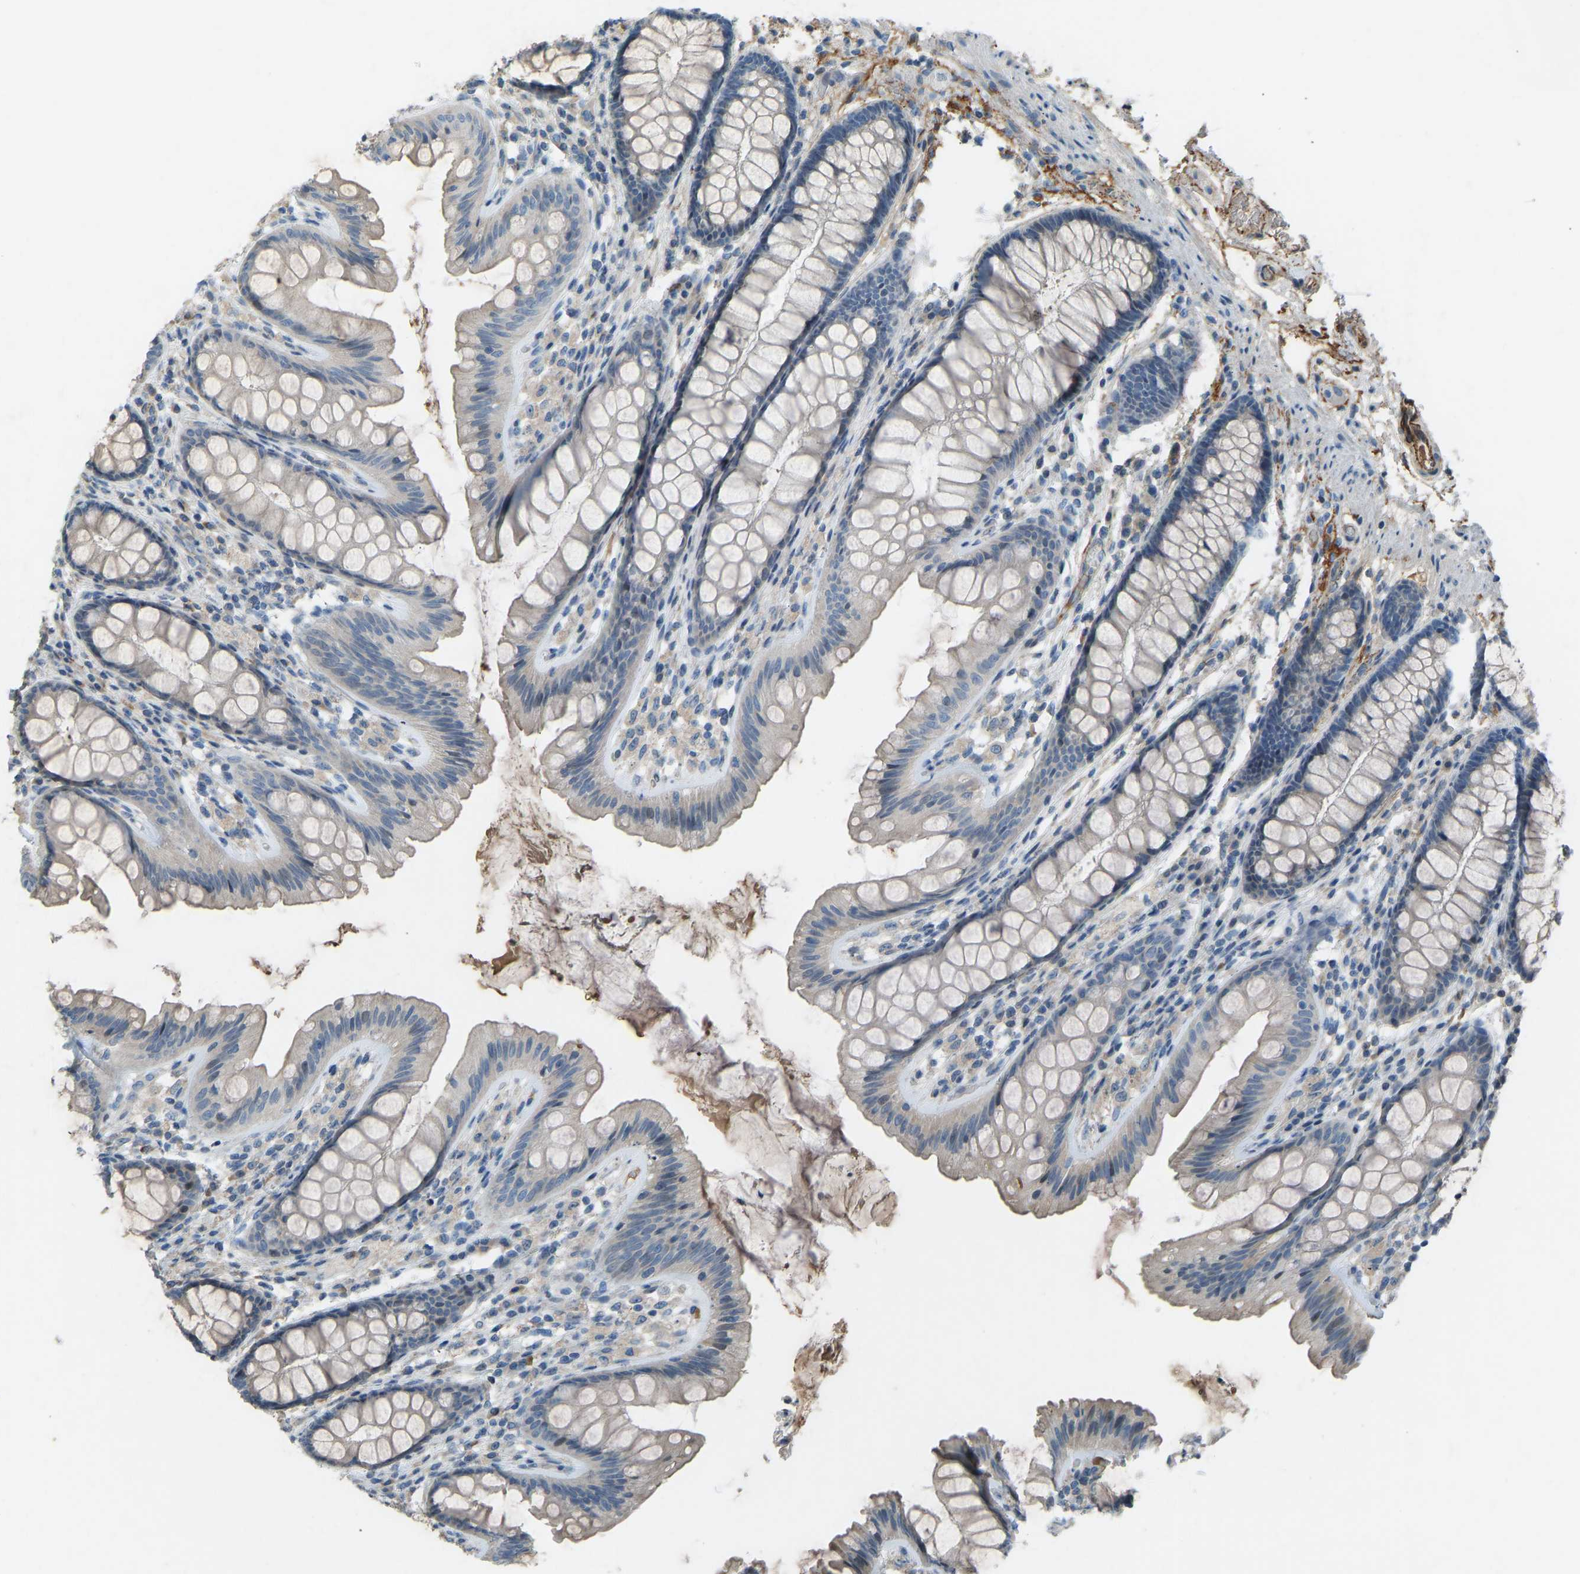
{"staining": {"intensity": "weak", "quantity": "<25%", "location": "cytoplasmic/membranous"}, "tissue": "colon", "cell_type": "Endothelial cells", "image_type": "normal", "snomed": [{"axis": "morphology", "description": "Normal tissue, NOS"}, {"axis": "topography", "description": "Colon"}], "caption": "IHC histopathology image of benign colon: human colon stained with DAB (3,3'-diaminobenzidine) displays no significant protein positivity in endothelial cells. (DAB immunohistochemistry (IHC) with hematoxylin counter stain).", "gene": "FBLN2", "patient": {"sex": "female", "age": 56}}